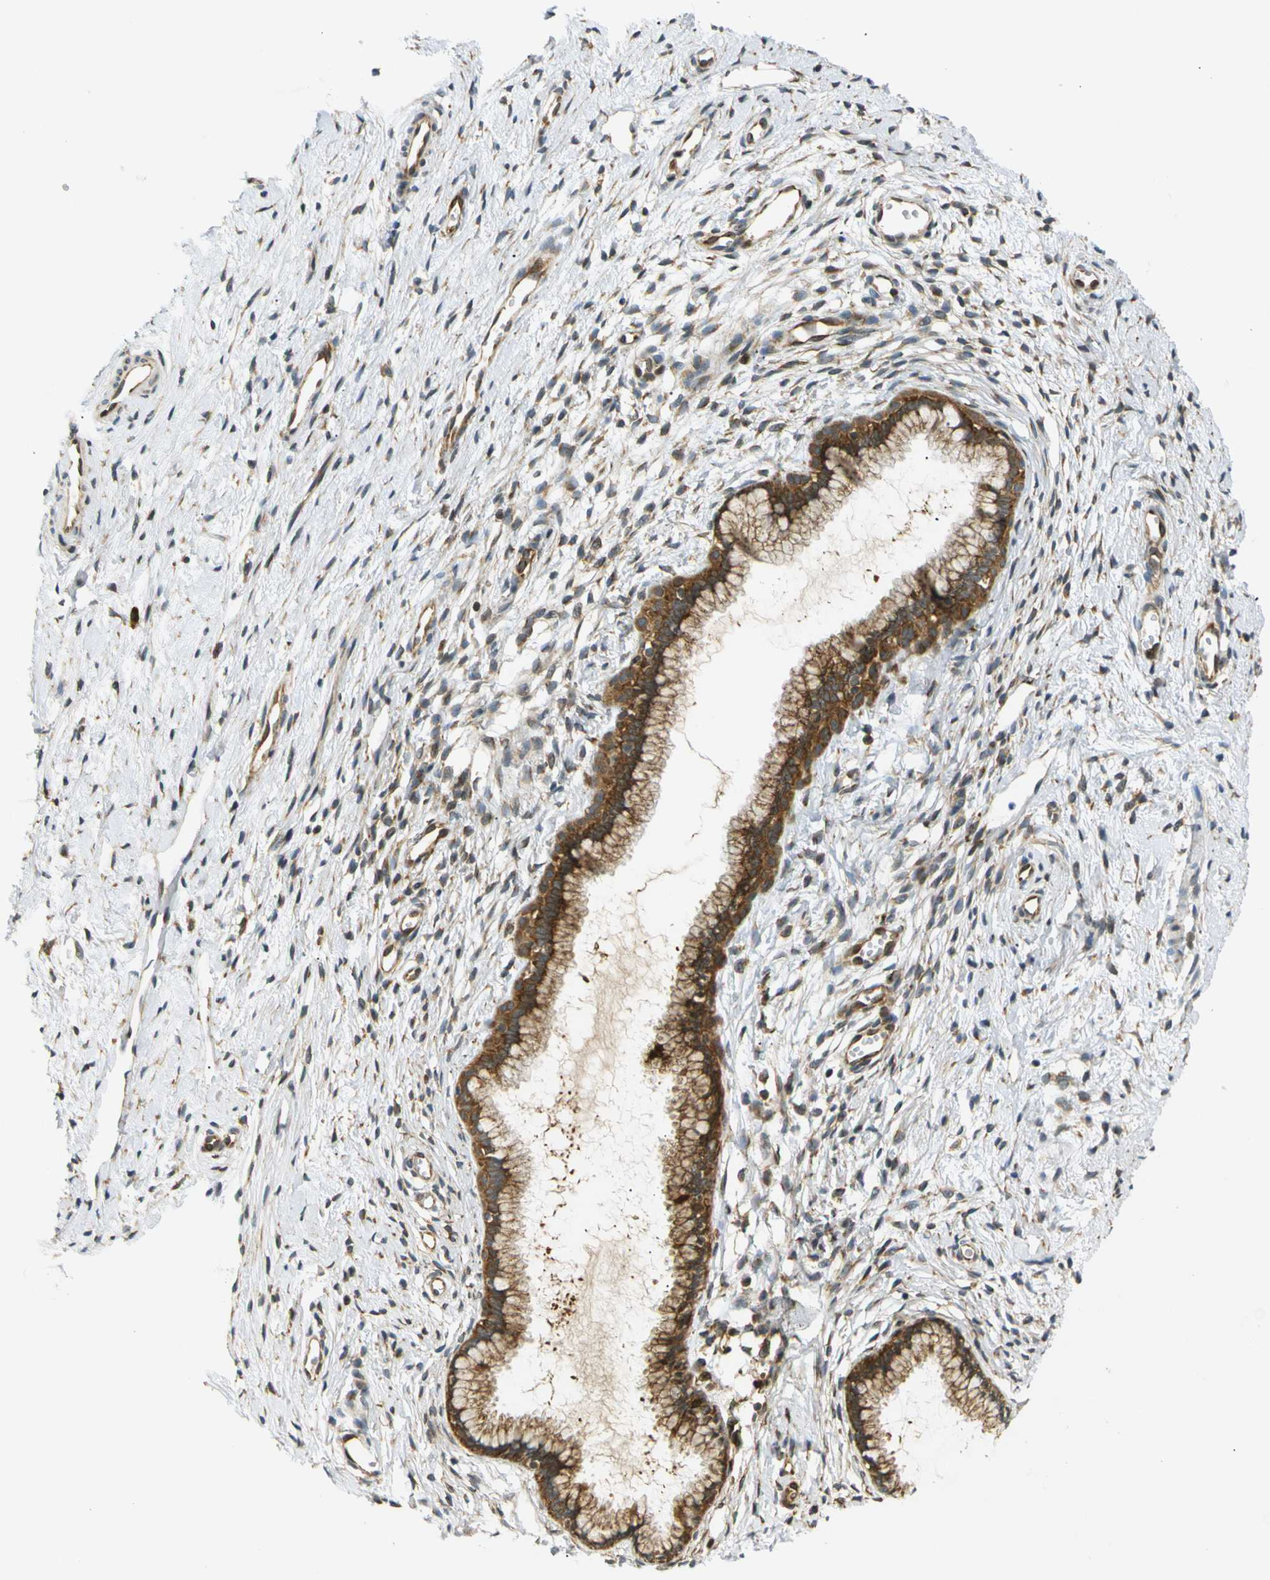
{"staining": {"intensity": "moderate", "quantity": ">75%", "location": "cytoplasmic/membranous"}, "tissue": "cervix", "cell_type": "Glandular cells", "image_type": "normal", "snomed": [{"axis": "morphology", "description": "Normal tissue, NOS"}, {"axis": "topography", "description": "Cervix"}], "caption": "Protein expression analysis of unremarkable cervix shows moderate cytoplasmic/membranous expression in approximately >75% of glandular cells.", "gene": "ABCE1", "patient": {"sex": "female", "age": 65}}